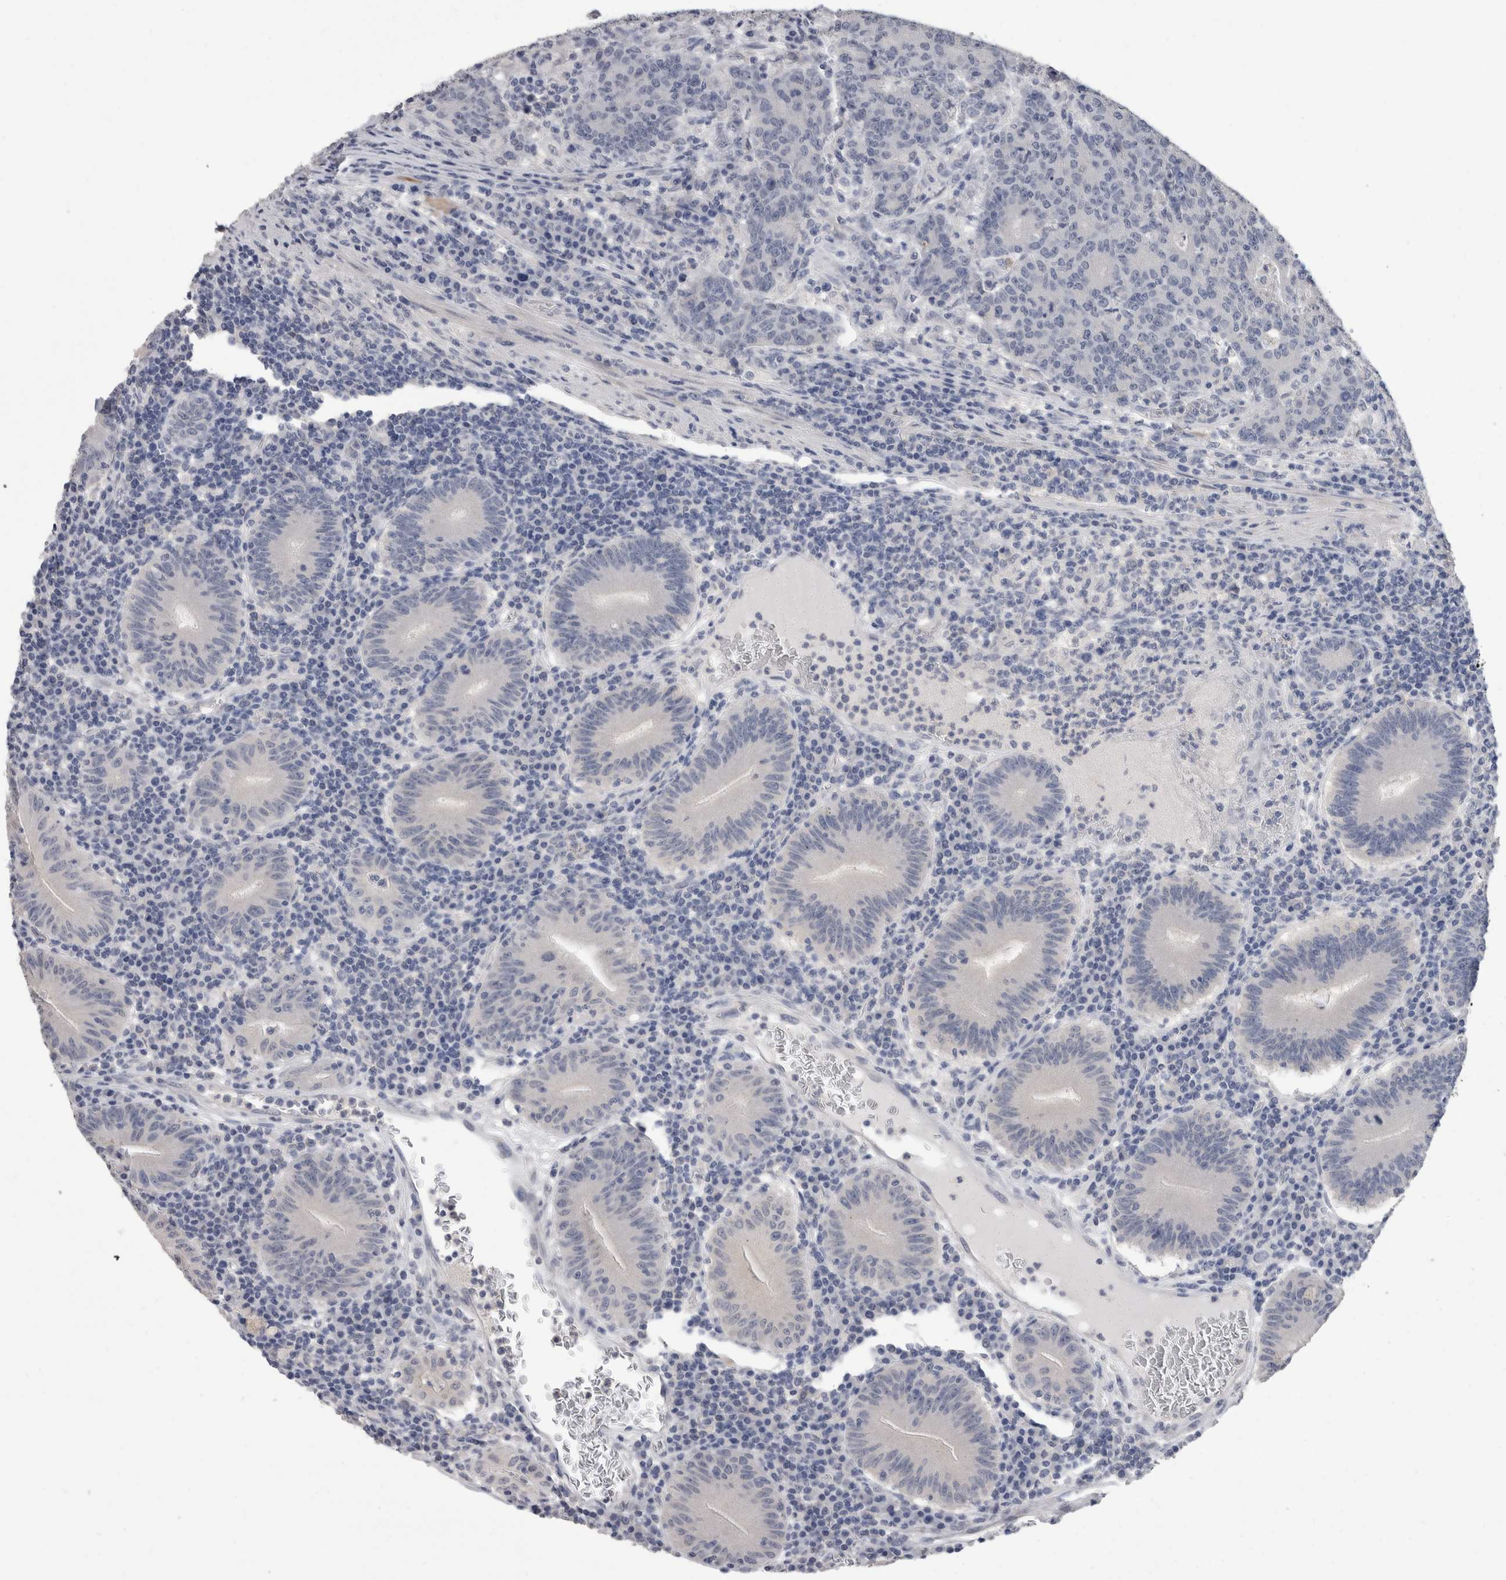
{"staining": {"intensity": "negative", "quantity": "none", "location": "none"}, "tissue": "colorectal cancer", "cell_type": "Tumor cells", "image_type": "cancer", "snomed": [{"axis": "morphology", "description": "Adenocarcinoma, NOS"}, {"axis": "topography", "description": "Colon"}], "caption": "DAB (3,3'-diaminobenzidine) immunohistochemical staining of adenocarcinoma (colorectal) shows no significant positivity in tumor cells.", "gene": "FHOD3", "patient": {"sex": "female", "age": 75}}